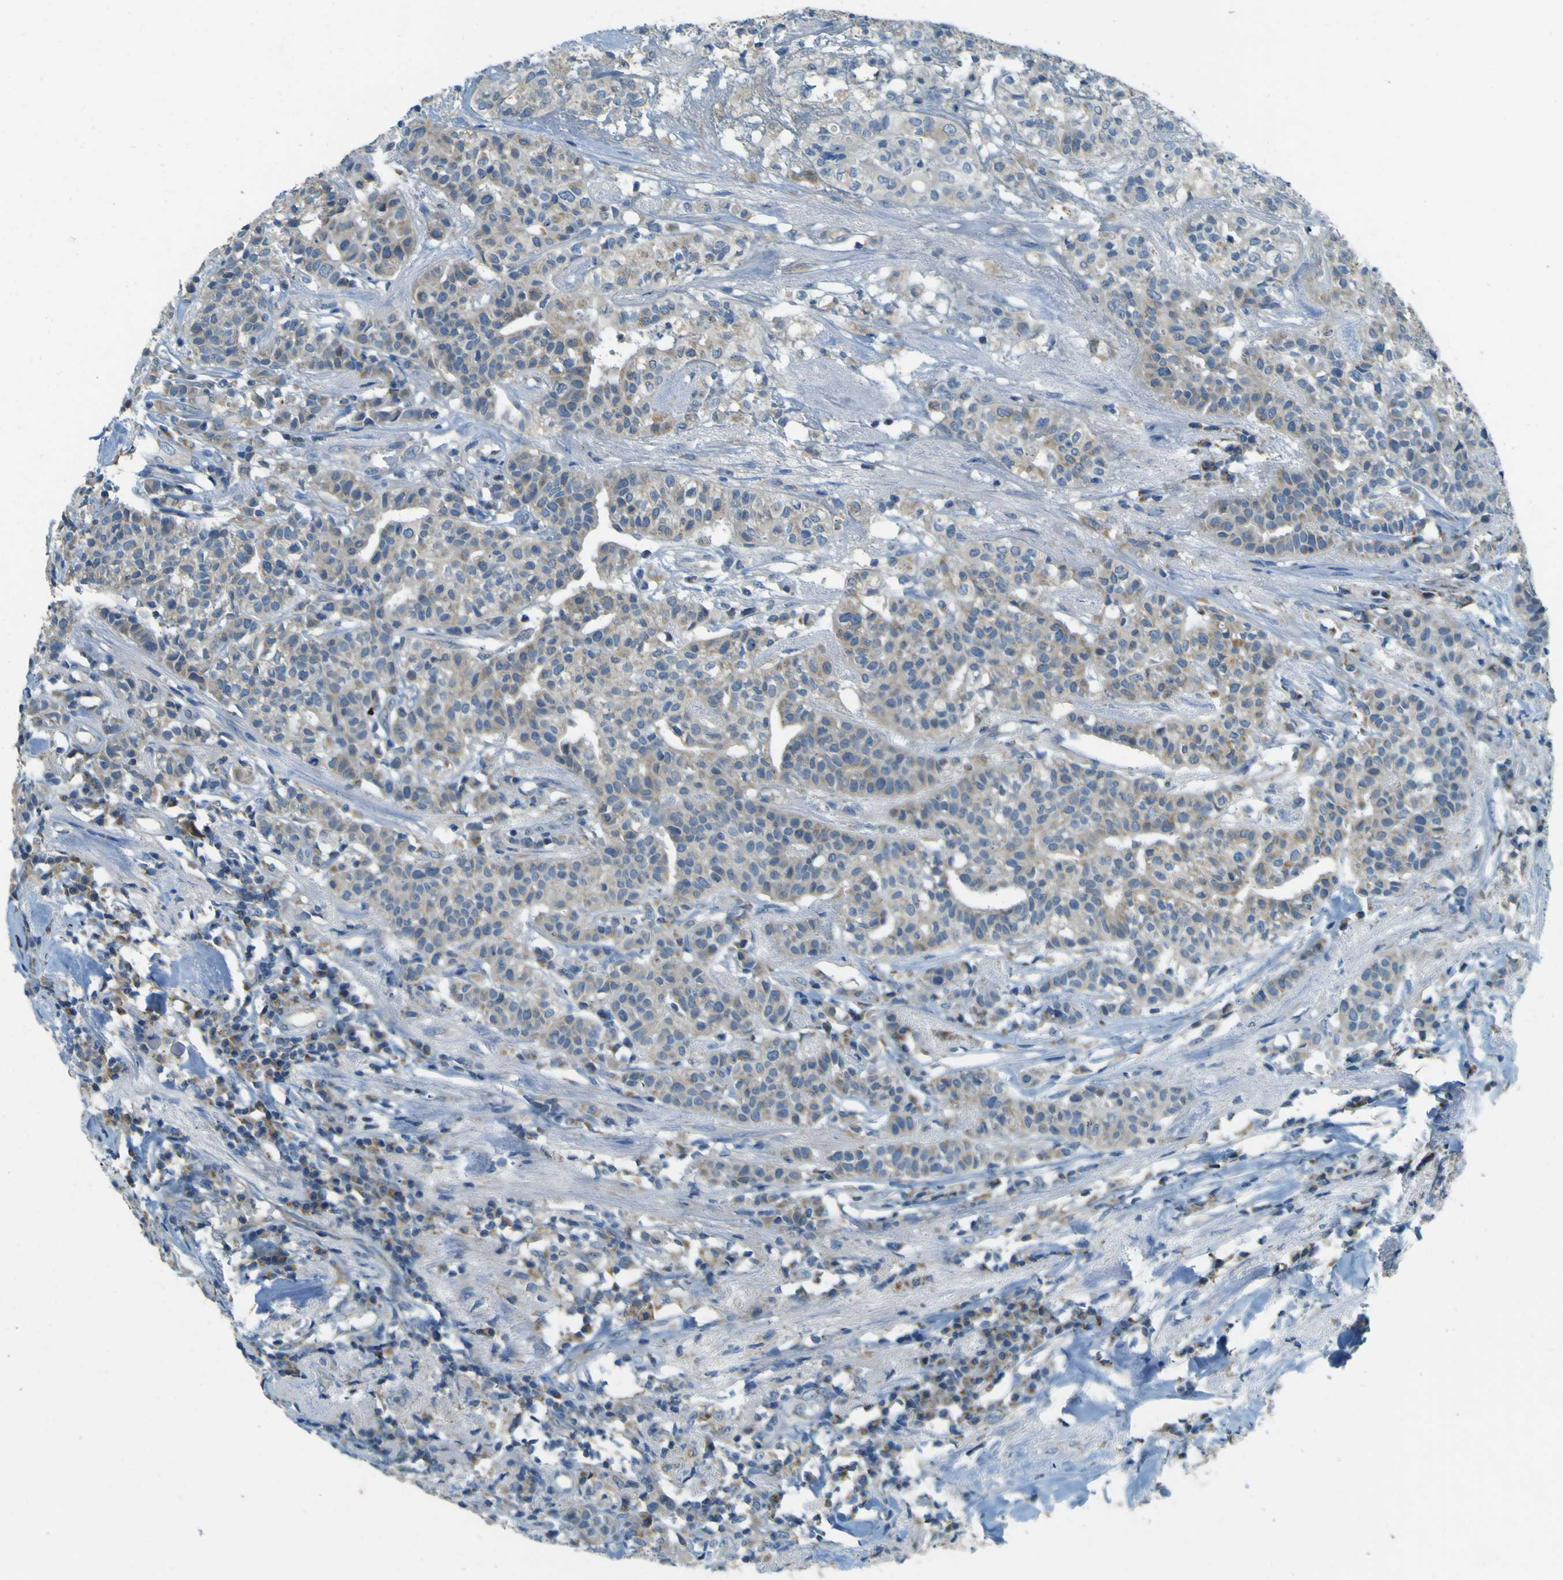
{"staining": {"intensity": "weak", "quantity": "25%-75%", "location": "cytoplasmic/membranous"}, "tissue": "head and neck cancer", "cell_type": "Tumor cells", "image_type": "cancer", "snomed": [{"axis": "morphology", "description": "Adenocarcinoma, NOS"}, {"axis": "topography", "description": "Salivary gland"}, {"axis": "topography", "description": "Head-Neck"}], "caption": "DAB (3,3'-diaminobenzidine) immunohistochemical staining of head and neck cancer demonstrates weak cytoplasmic/membranous protein expression in approximately 25%-75% of tumor cells.", "gene": "FKTN", "patient": {"sex": "female", "age": 65}}